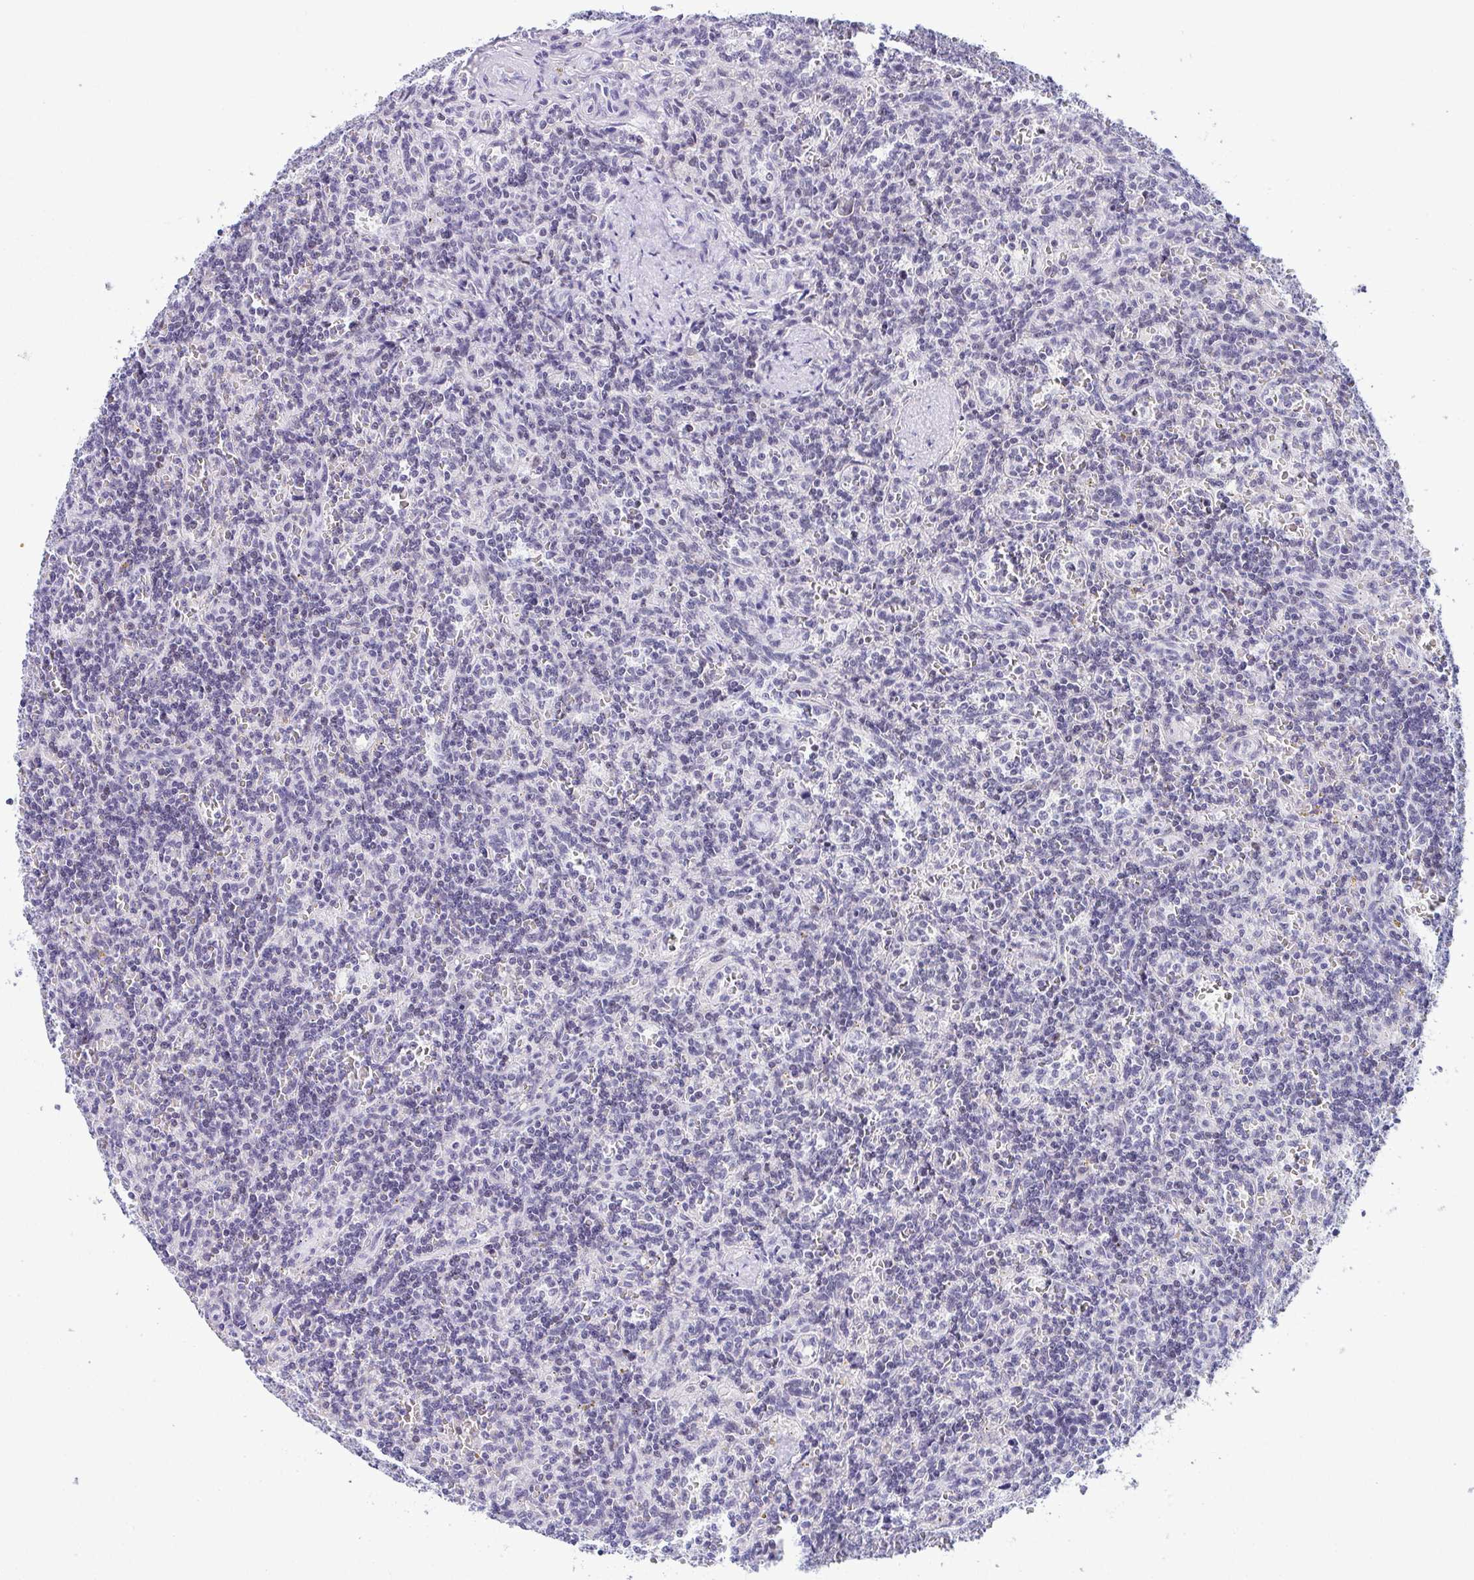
{"staining": {"intensity": "negative", "quantity": "none", "location": "none"}, "tissue": "lymphoma", "cell_type": "Tumor cells", "image_type": "cancer", "snomed": [{"axis": "morphology", "description": "Malignant lymphoma, non-Hodgkin's type, Low grade"}, {"axis": "topography", "description": "Spleen"}], "caption": "Tumor cells are negative for brown protein staining in lymphoma.", "gene": "WDR72", "patient": {"sex": "male", "age": 73}}